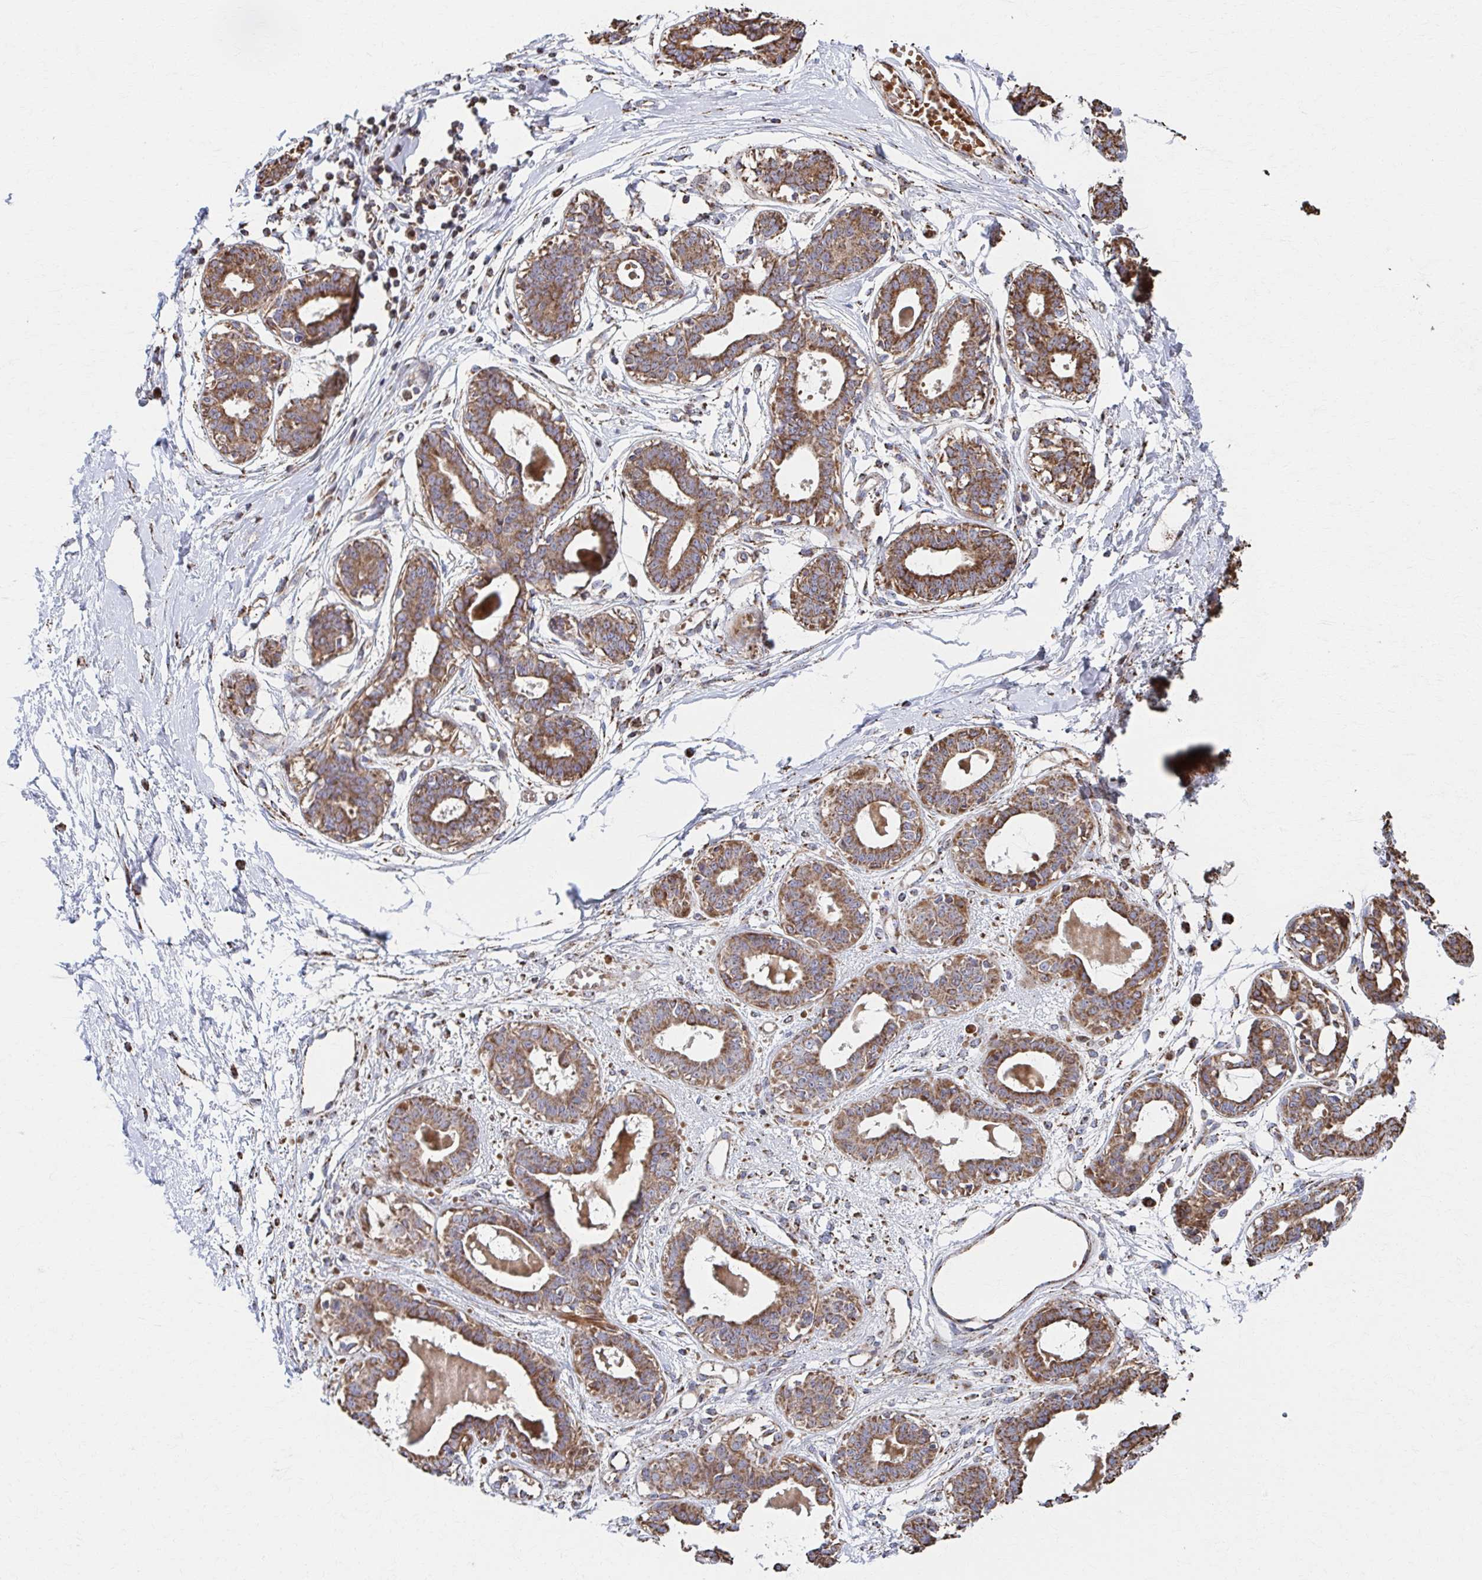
{"staining": {"intensity": "negative", "quantity": "none", "location": "none"}, "tissue": "breast", "cell_type": "Adipocytes", "image_type": "normal", "snomed": [{"axis": "morphology", "description": "Normal tissue, NOS"}, {"axis": "topography", "description": "Breast"}], "caption": "Protein analysis of unremarkable breast demonstrates no significant expression in adipocytes.", "gene": "SAT1", "patient": {"sex": "female", "age": 45}}